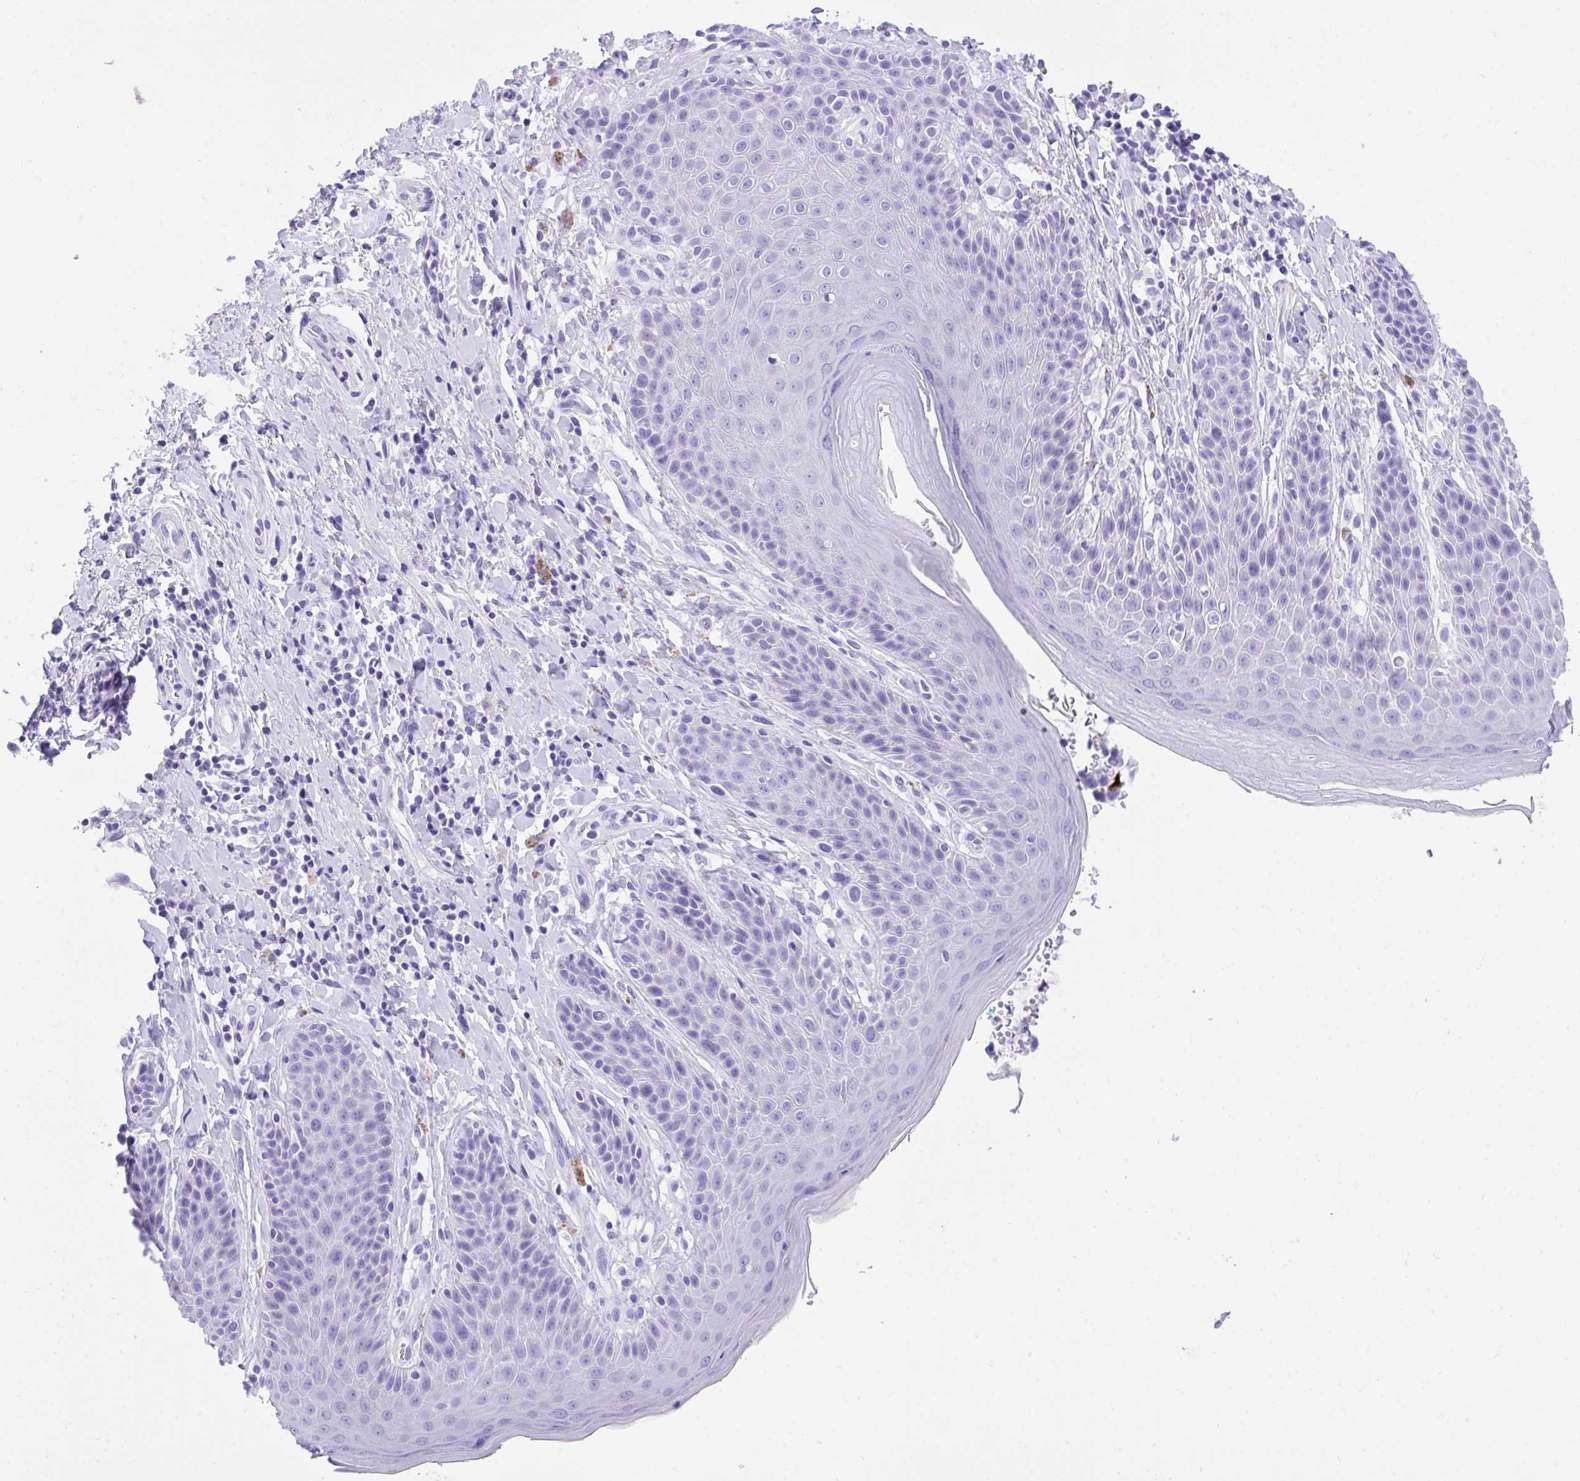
{"staining": {"intensity": "negative", "quantity": "none", "location": "none"}, "tissue": "skin", "cell_type": "Epidermal cells", "image_type": "normal", "snomed": [{"axis": "morphology", "description": "Normal tissue, NOS"}, {"axis": "topography", "description": "Anal"}, {"axis": "topography", "description": "Peripheral nerve tissue"}], "caption": "An immunohistochemistry micrograph of normal skin is shown. There is no staining in epidermal cells of skin.", "gene": "KCNN4", "patient": {"sex": "male", "age": 51}}